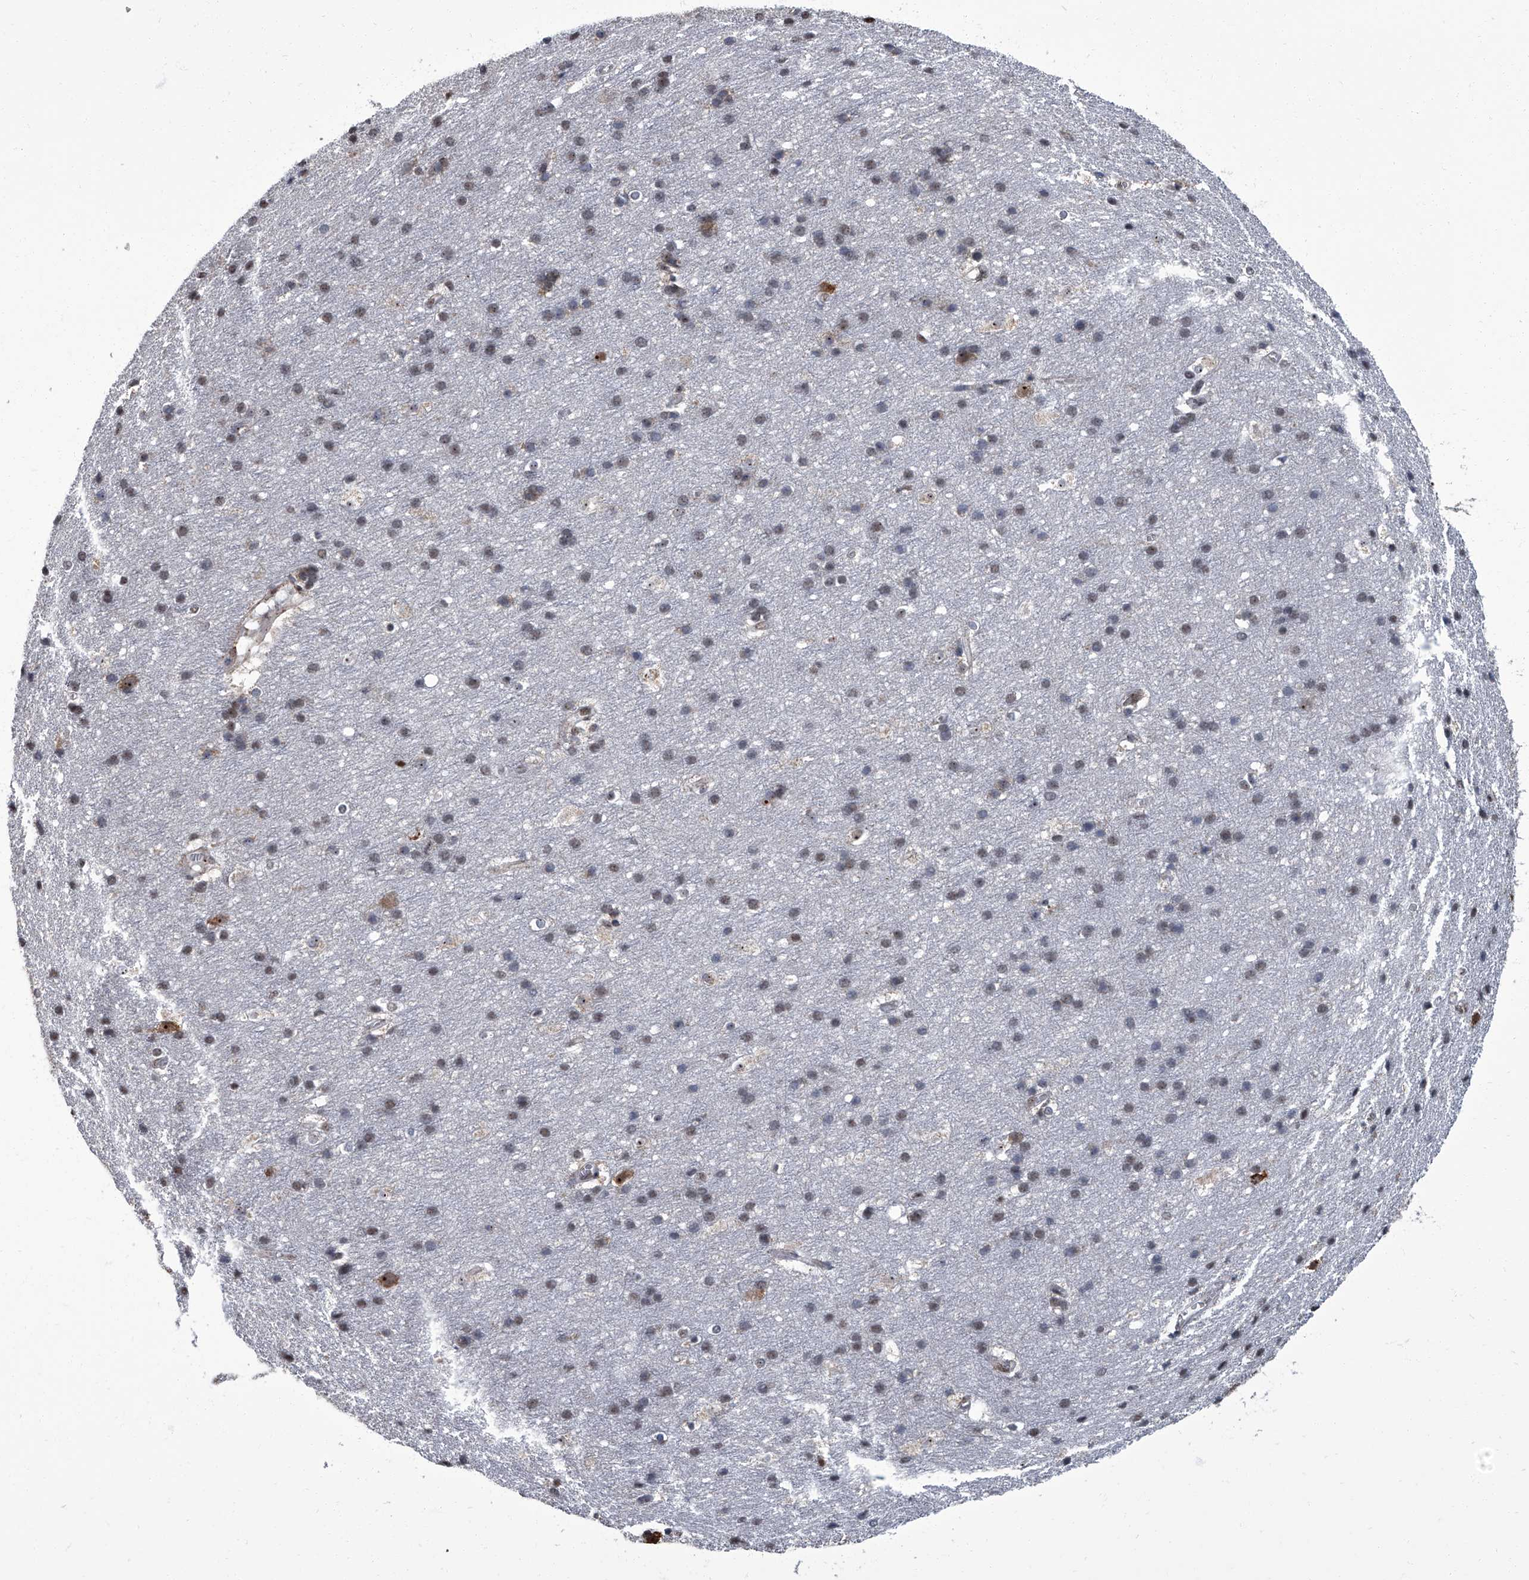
{"staining": {"intensity": "moderate", "quantity": "<25%", "location": "cytoplasmic/membranous,nuclear"}, "tissue": "cerebral cortex", "cell_type": "Endothelial cells", "image_type": "normal", "snomed": [{"axis": "morphology", "description": "Normal tissue, NOS"}, {"axis": "topography", "description": "Cerebral cortex"}], "caption": "Immunohistochemical staining of benign cerebral cortex exhibits low levels of moderate cytoplasmic/membranous,nuclear expression in about <25% of endothelial cells. Nuclei are stained in blue.", "gene": "ZNF518B", "patient": {"sex": "male", "age": 54}}